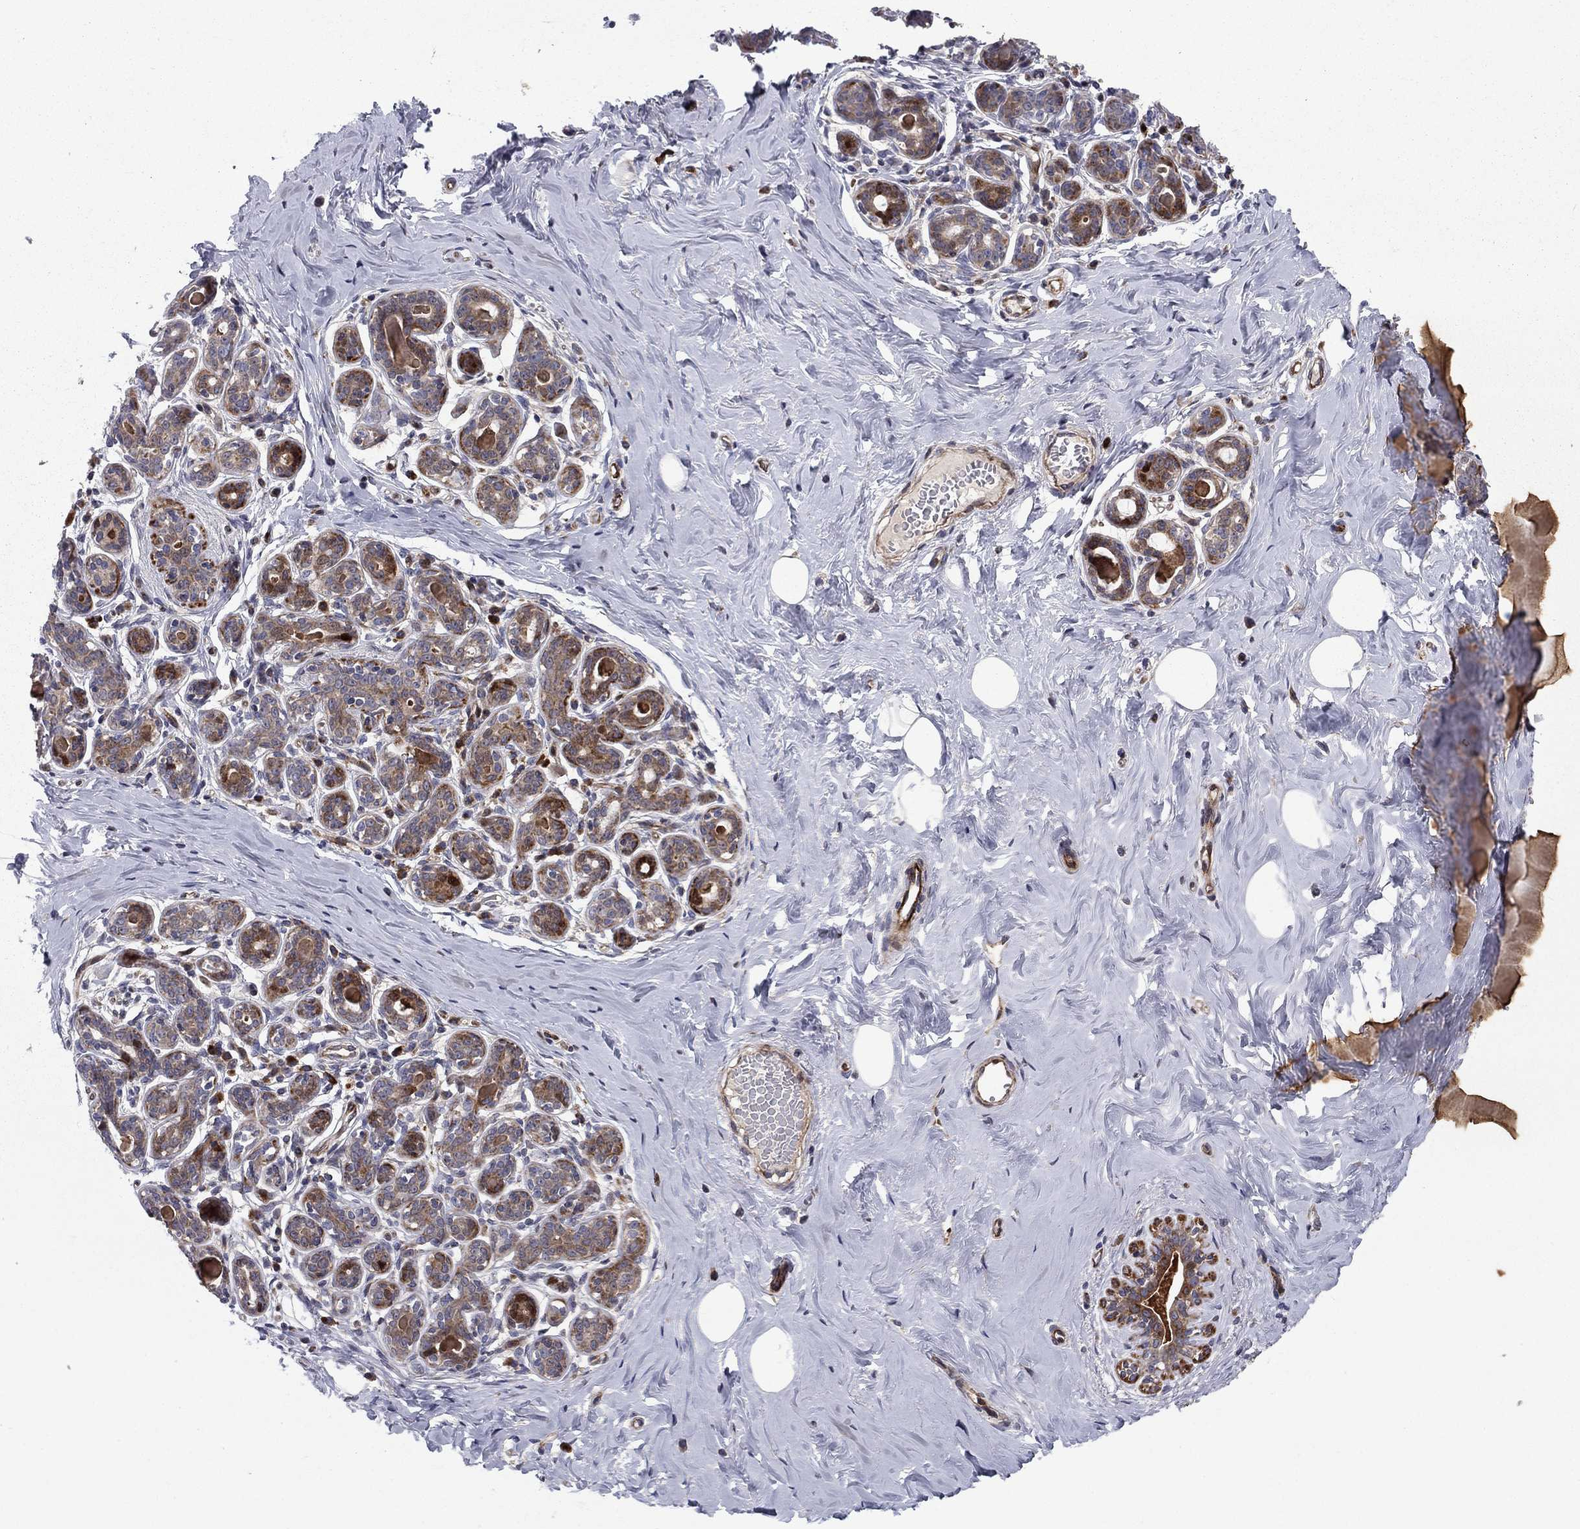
{"staining": {"intensity": "negative", "quantity": "none", "location": "none"}, "tissue": "breast", "cell_type": "Adipocytes", "image_type": "normal", "snomed": [{"axis": "morphology", "description": "Normal tissue, NOS"}, {"axis": "topography", "description": "Skin"}, {"axis": "topography", "description": "Breast"}], "caption": "Immunohistochemistry histopathology image of normal breast stained for a protein (brown), which displays no positivity in adipocytes.", "gene": "MIOS", "patient": {"sex": "female", "age": 43}}